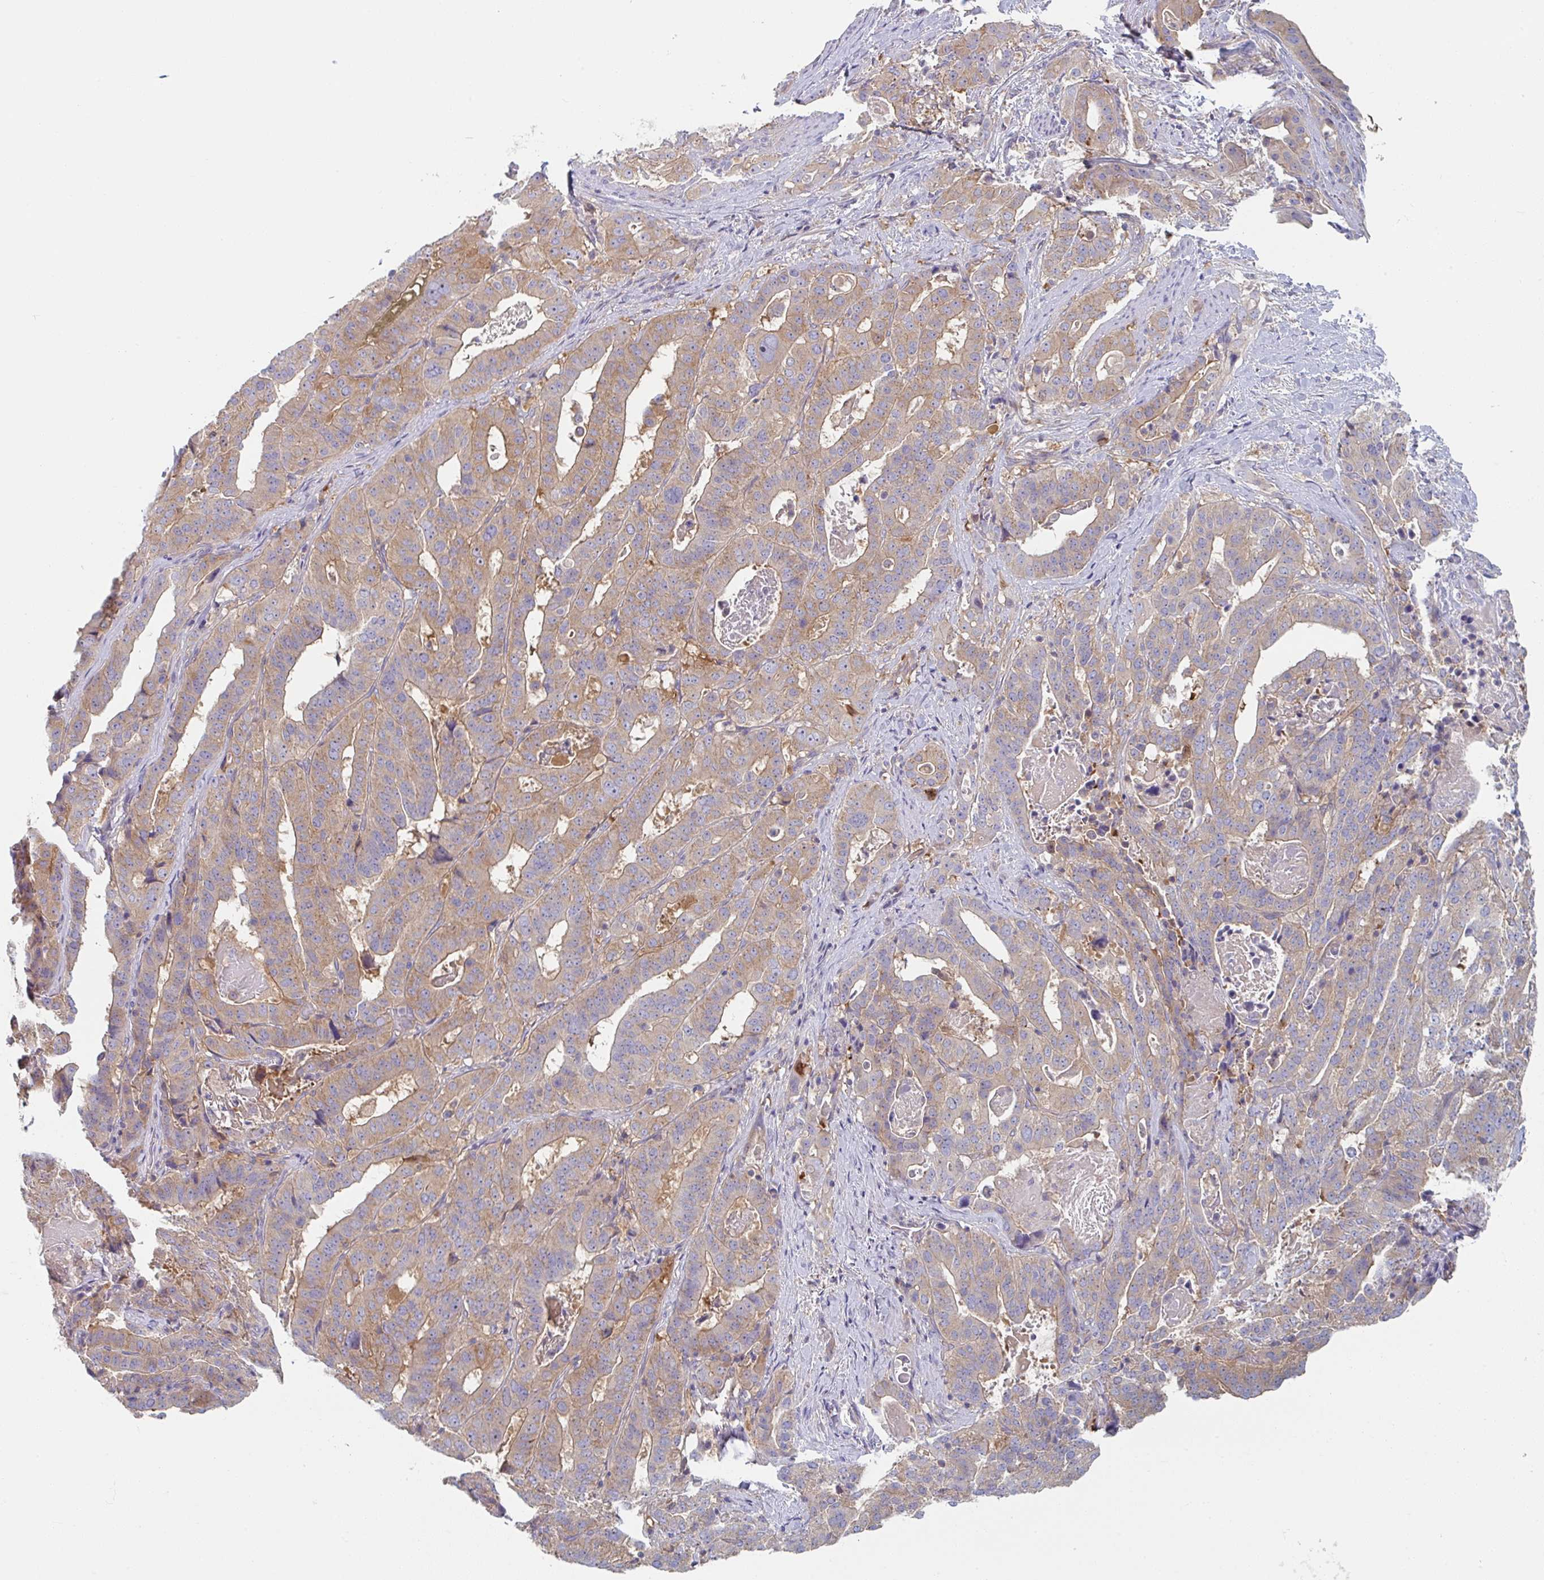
{"staining": {"intensity": "moderate", "quantity": ">75%", "location": "cytoplasmic/membranous"}, "tissue": "stomach cancer", "cell_type": "Tumor cells", "image_type": "cancer", "snomed": [{"axis": "morphology", "description": "Adenocarcinoma, NOS"}, {"axis": "topography", "description": "Stomach"}], "caption": "Adenocarcinoma (stomach) tissue displays moderate cytoplasmic/membranous positivity in about >75% of tumor cells", "gene": "AMPD2", "patient": {"sex": "male", "age": 48}}